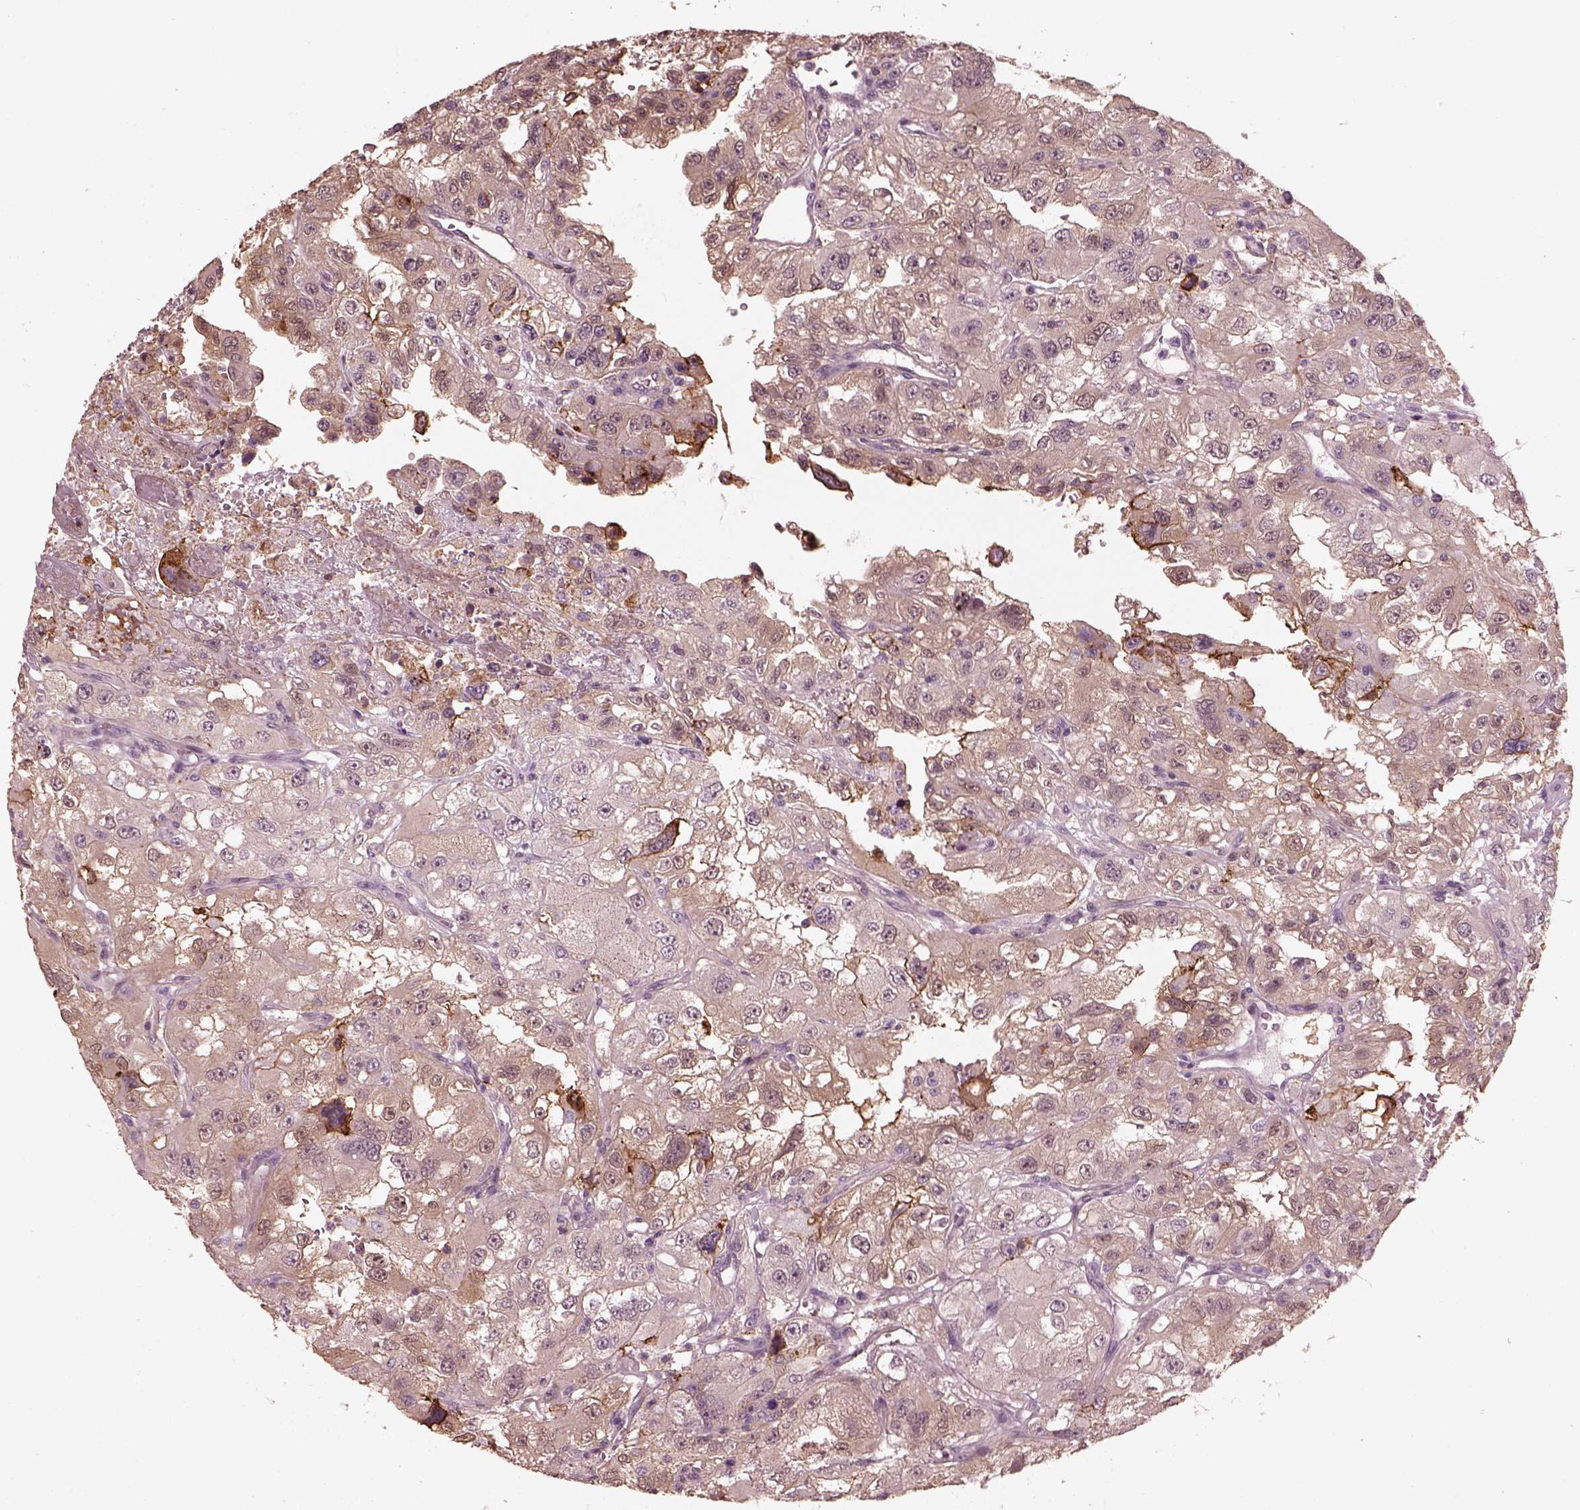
{"staining": {"intensity": "negative", "quantity": "none", "location": "none"}, "tissue": "renal cancer", "cell_type": "Tumor cells", "image_type": "cancer", "snomed": [{"axis": "morphology", "description": "Adenocarcinoma, NOS"}, {"axis": "topography", "description": "Kidney"}], "caption": "Immunohistochemical staining of renal adenocarcinoma reveals no significant staining in tumor cells. Nuclei are stained in blue.", "gene": "SRI", "patient": {"sex": "male", "age": 64}}